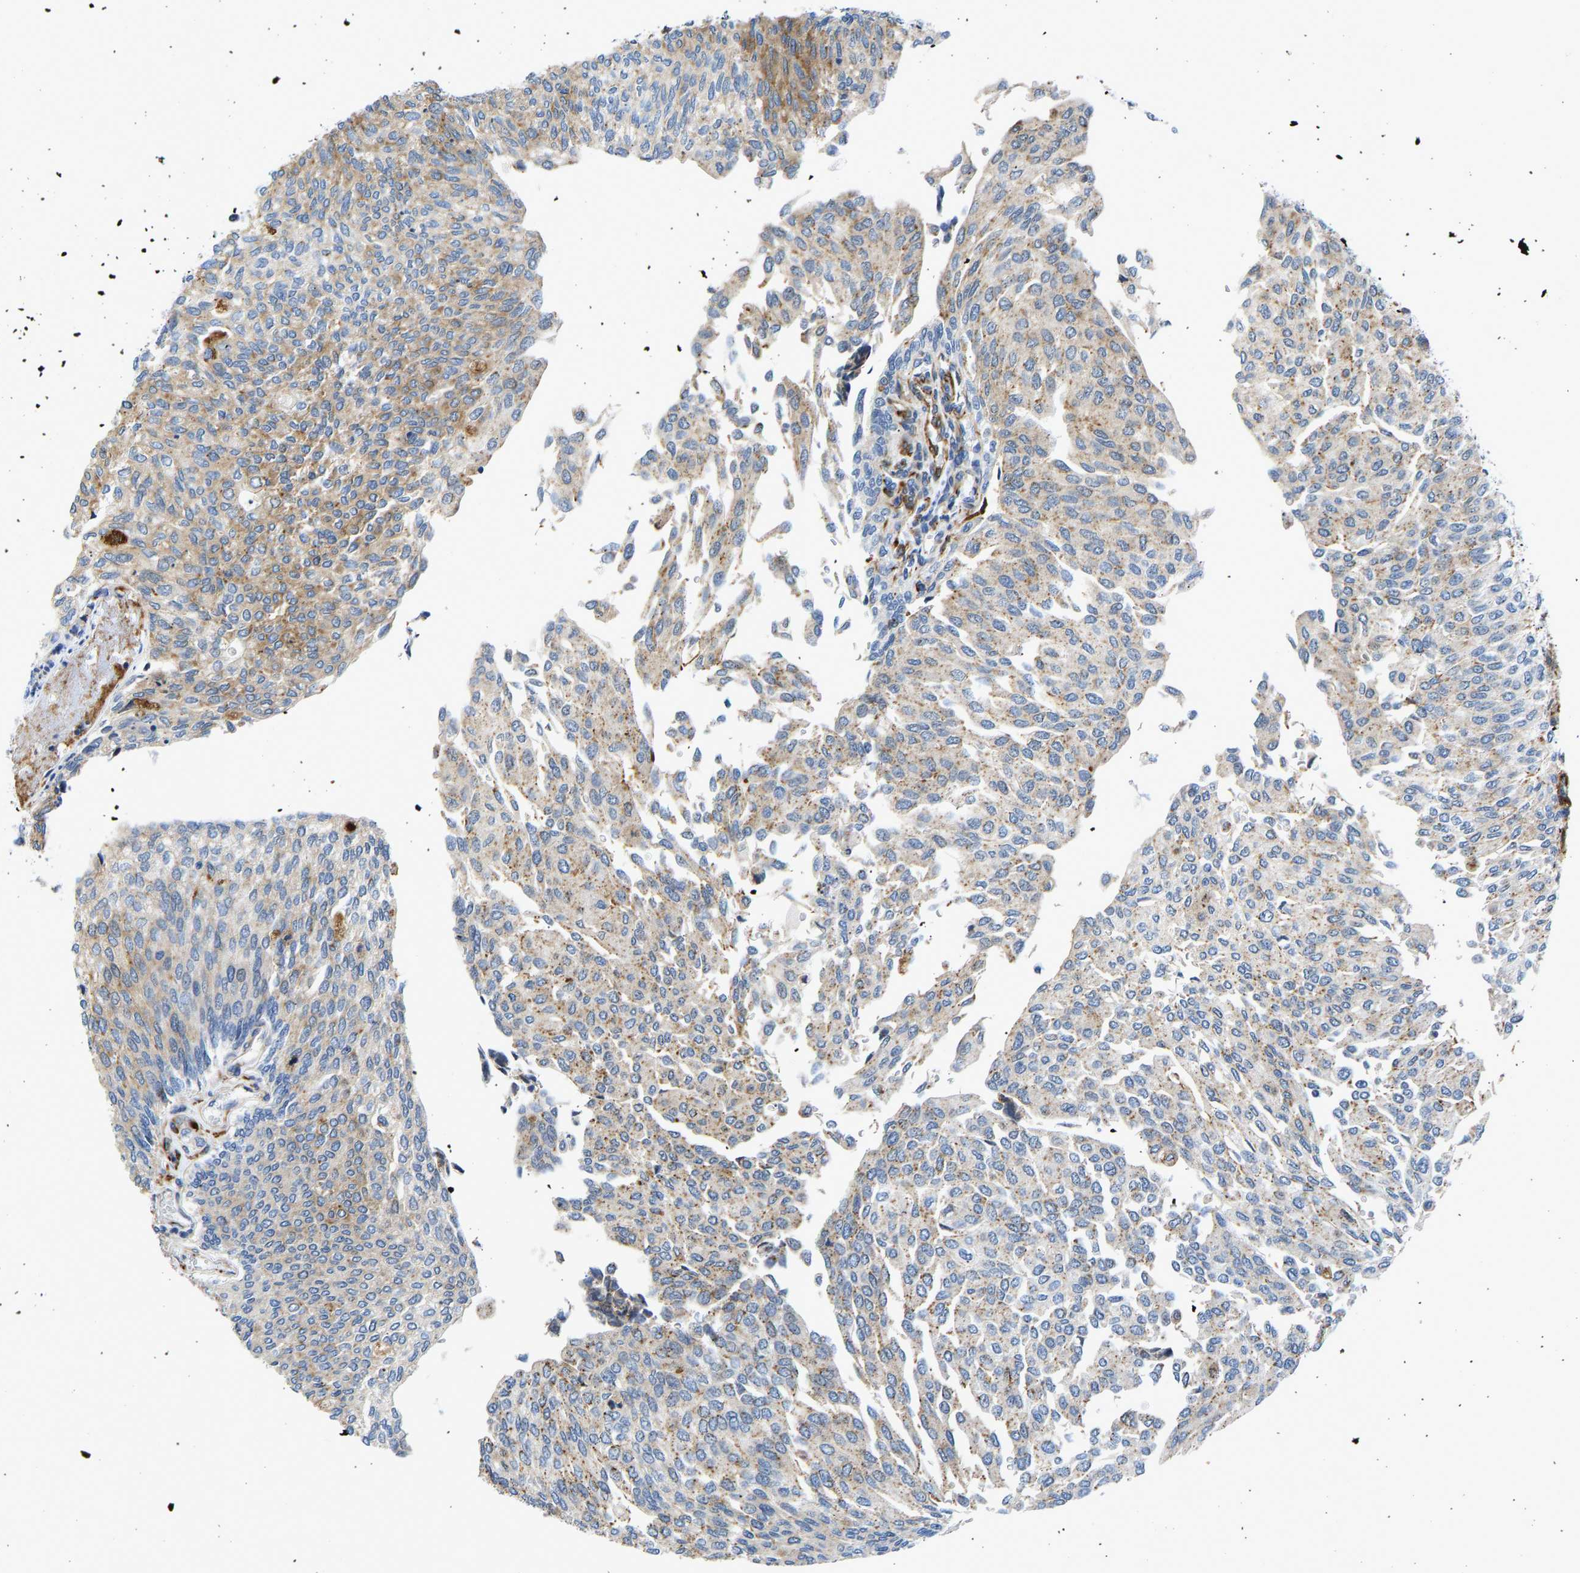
{"staining": {"intensity": "weak", "quantity": "25%-75%", "location": "cytoplasmic/membranous"}, "tissue": "urothelial cancer", "cell_type": "Tumor cells", "image_type": "cancer", "snomed": [{"axis": "morphology", "description": "Urothelial carcinoma, Low grade"}, {"axis": "topography", "description": "Urinary bladder"}], "caption": "IHC photomicrograph of human low-grade urothelial carcinoma stained for a protein (brown), which reveals low levels of weak cytoplasmic/membranous staining in about 25%-75% of tumor cells.", "gene": "RESF1", "patient": {"sex": "female", "age": 79}}